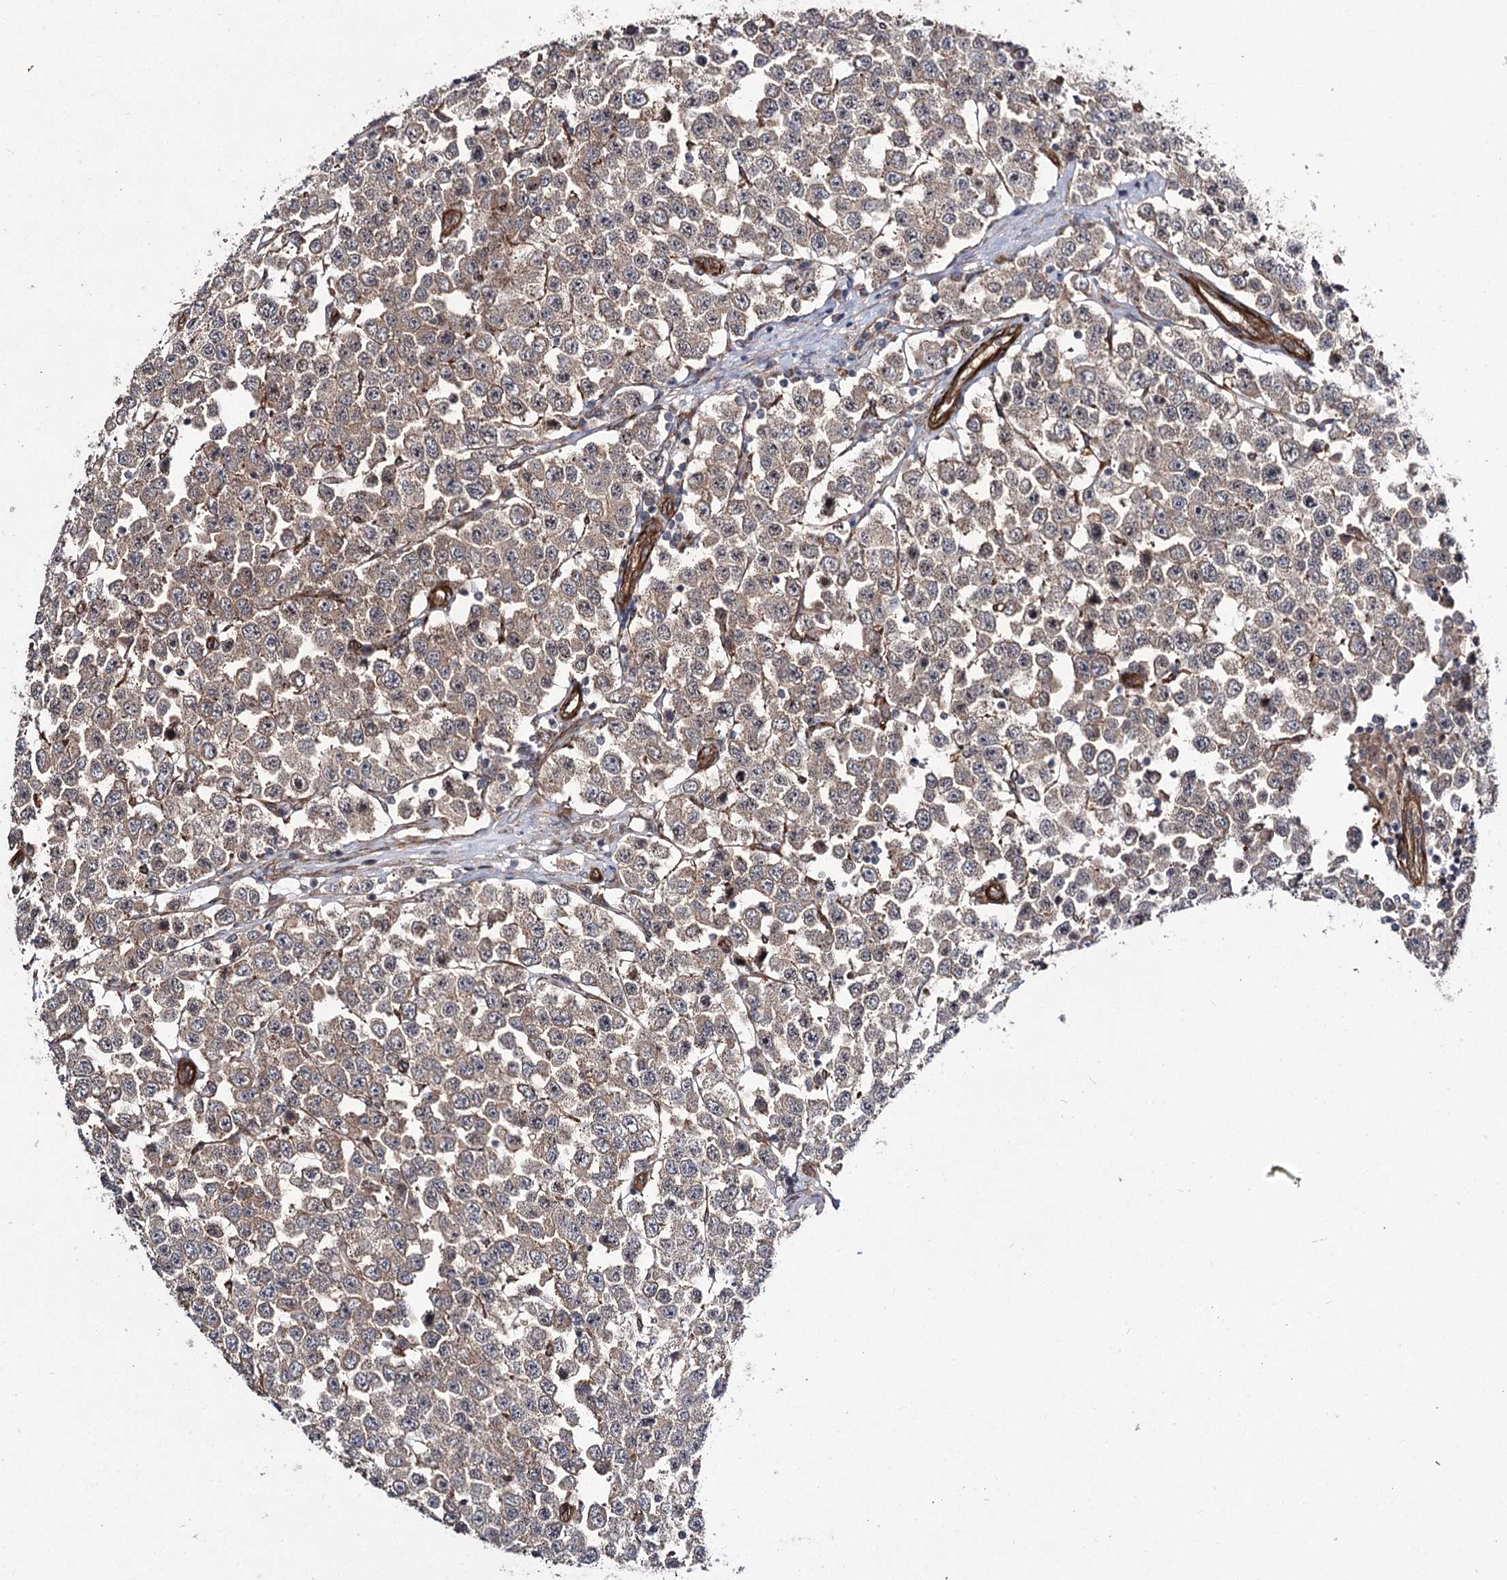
{"staining": {"intensity": "weak", "quantity": ">75%", "location": "cytoplasmic/membranous"}, "tissue": "testis cancer", "cell_type": "Tumor cells", "image_type": "cancer", "snomed": [{"axis": "morphology", "description": "Seminoma, NOS"}, {"axis": "topography", "description": "Testis"}], "caption": "DAB (3,3'-diaminobenzidine) immunohistochemical staining of human testis cancer demonstrates weak cytoplasmic/membranous protein positivity in about >75% of tumor cells. (Brightfield microscopy of DAB IHC at high magnification).", "gene": "MYO1C", "patient": {"sex": "male", "age": 28}}